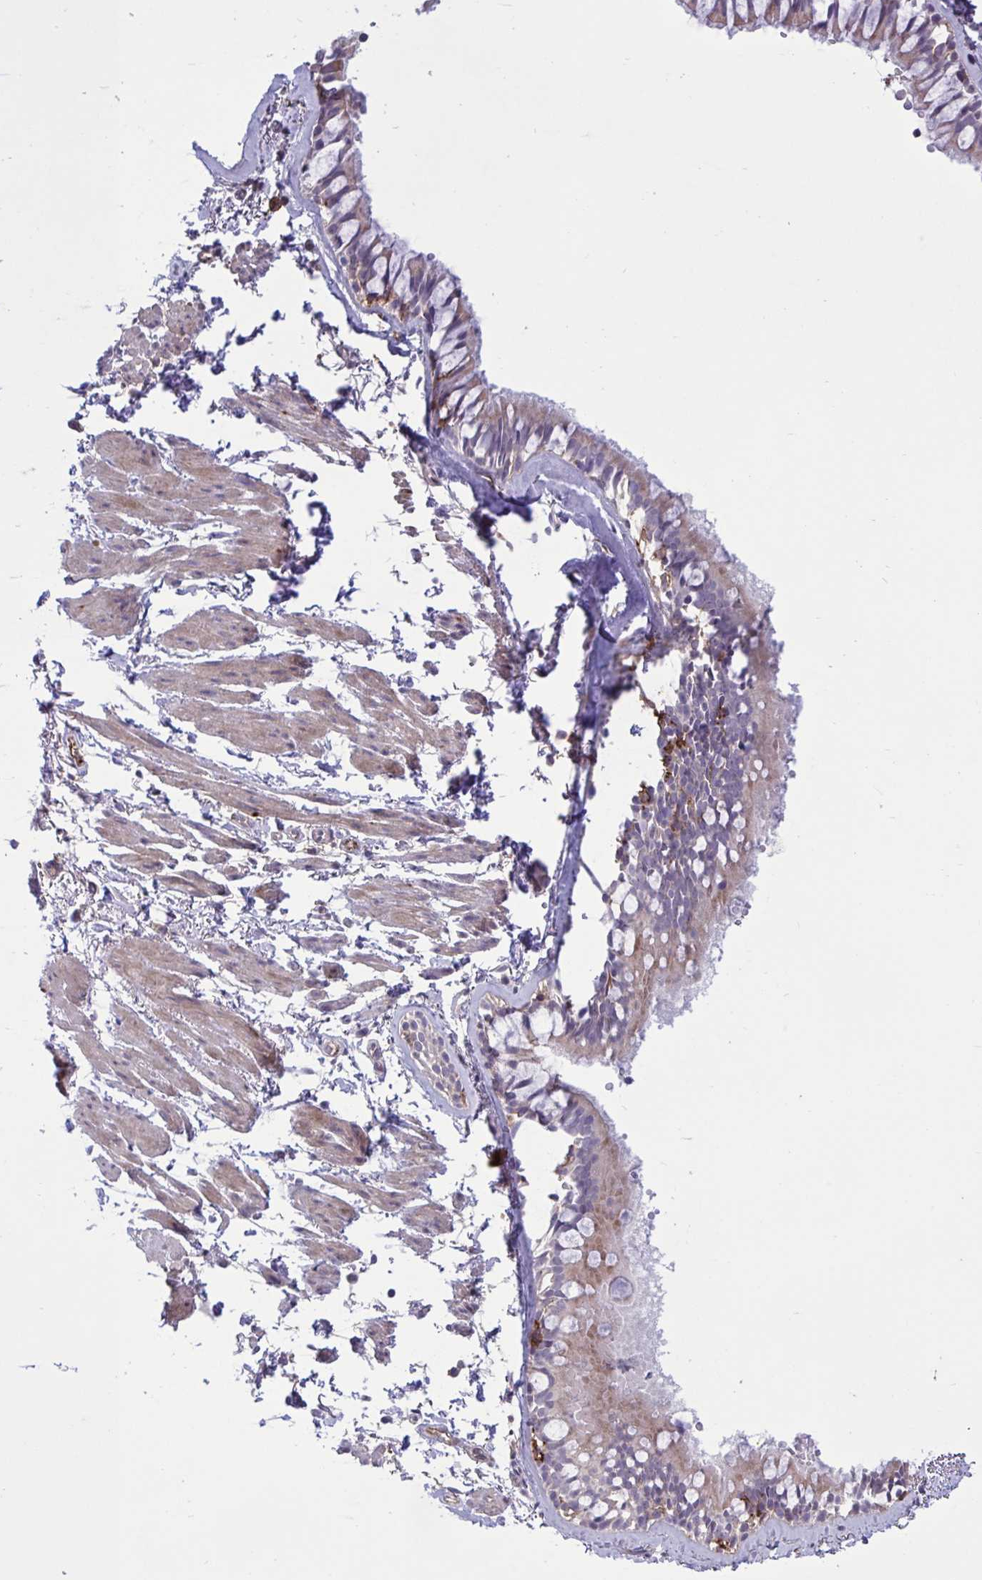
{"staining": {"intensity": "weak", "quantity": "25%-75%", "location": "cytoplasmic/membranous"}, "tissue": "bronchus", "cell_type": "Respiratory epithelial cells", "image_type": "normal", "snomed": [{"axis": "morphology", "description": "Normal tissue, NOS"}, {"axis": "topography", "description": "Cartilage tissue"}, {"axis": "topography", "description": "Bronchus"}, {"axis": "topography", "description": "Peripheral nerve tissue"}], "caption": "Weak cytoplasmic/membranous protein expression is appreciated in approximately 25%-75% of respiratory epithelial cells in bronchus.", "gene": "CD101", "patient": {"sex": "female", "age": 59}}